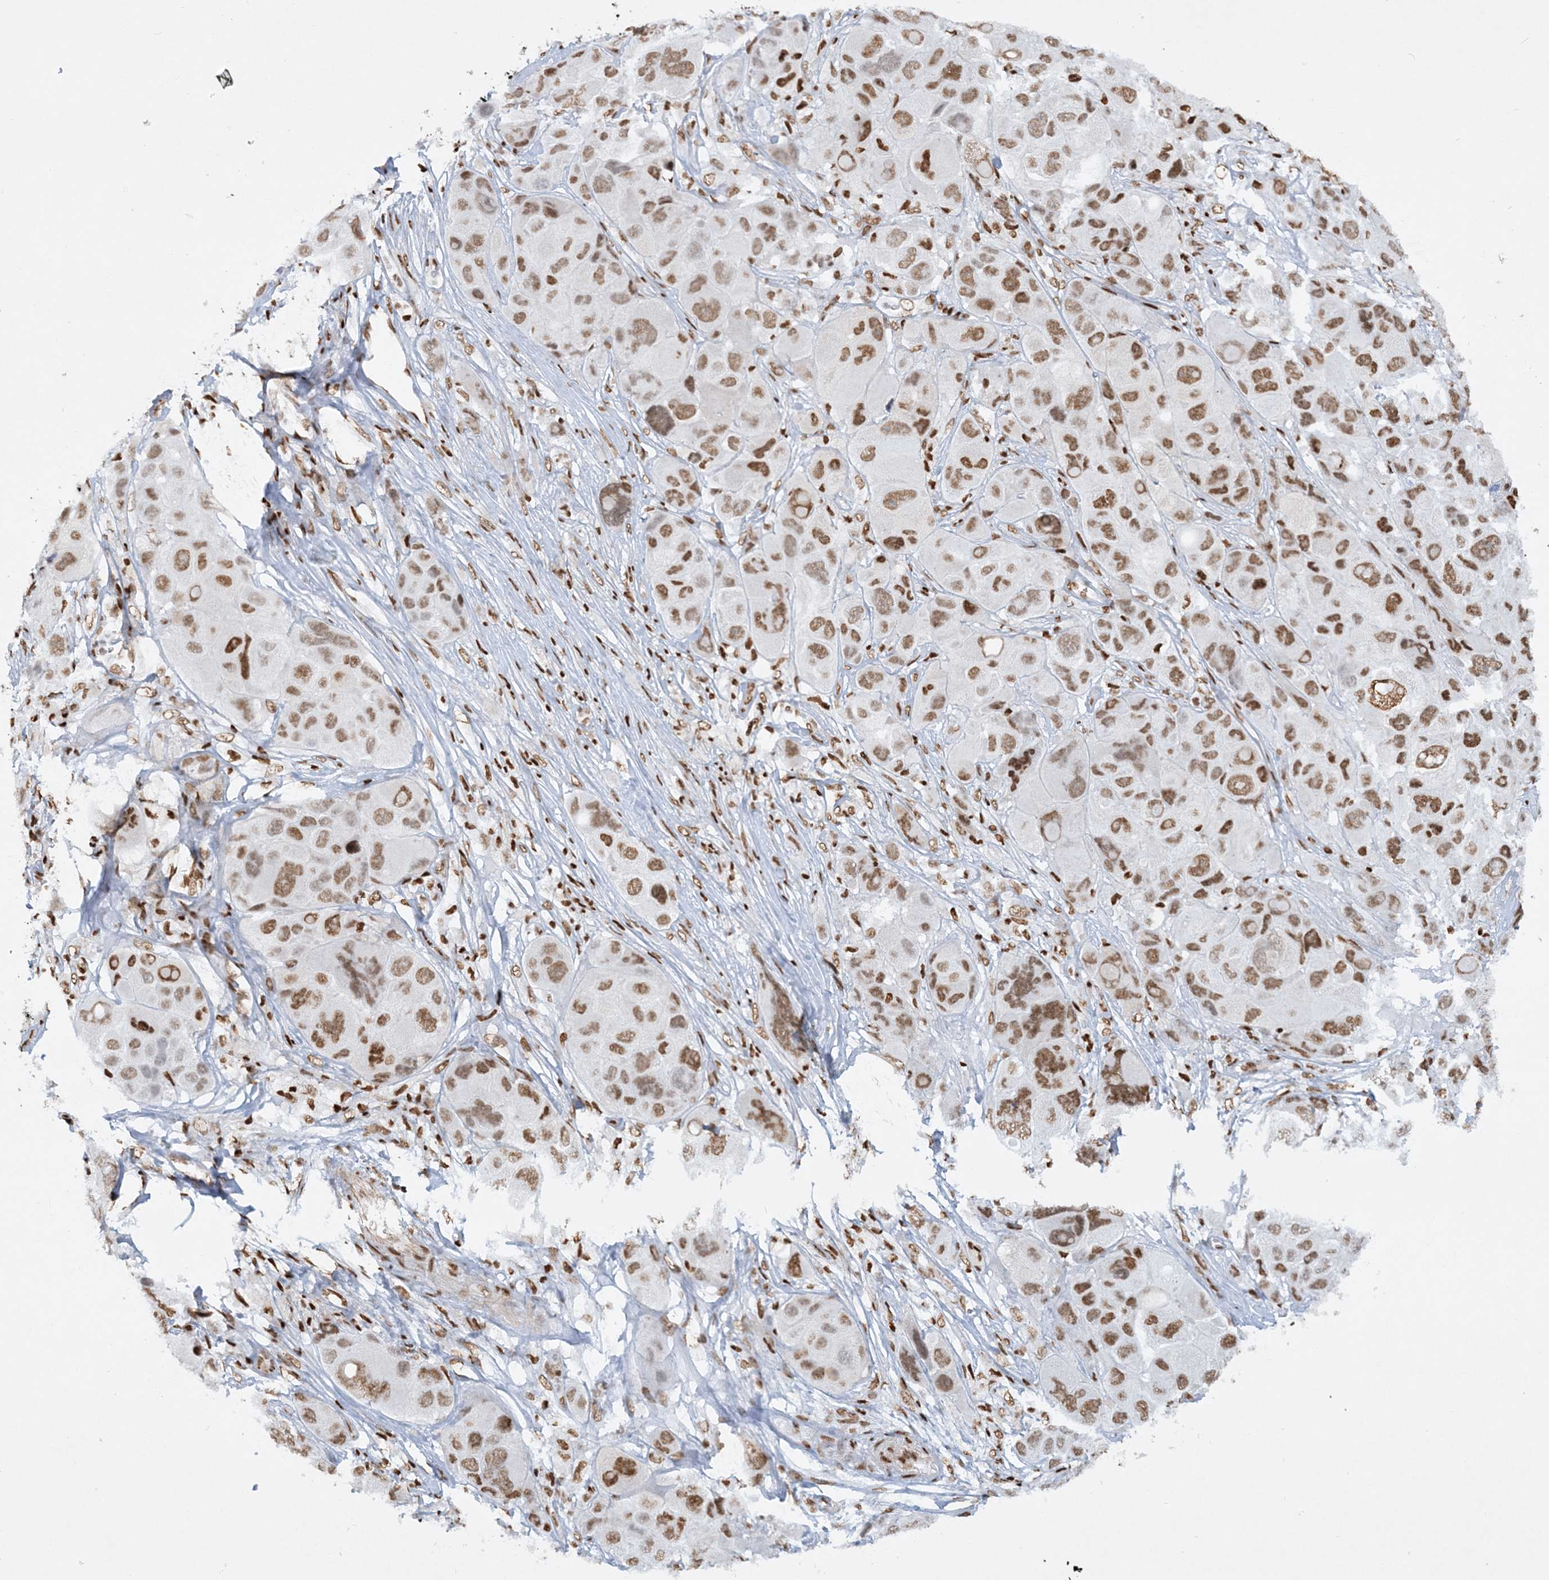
{"staining": {"intensity": "moderate", "quantity": ">75%", "location": "nuclear"}, "tissue": "melanoma", "cell_type": "Tumor cells", "image_type": "cancer", "snomed": [{"axis": "morphology", "description": "Malignant melanoma, NOS"}, {"axis": "topography", "description": "Skin of trunk"}], "caption": "Melanoma stained with a brown dye shows moderate nuclear positive positivity in approximately >75% of tumor cells.", "gene": "DELE1", "patient": {"sex": "male", "age": 71}}